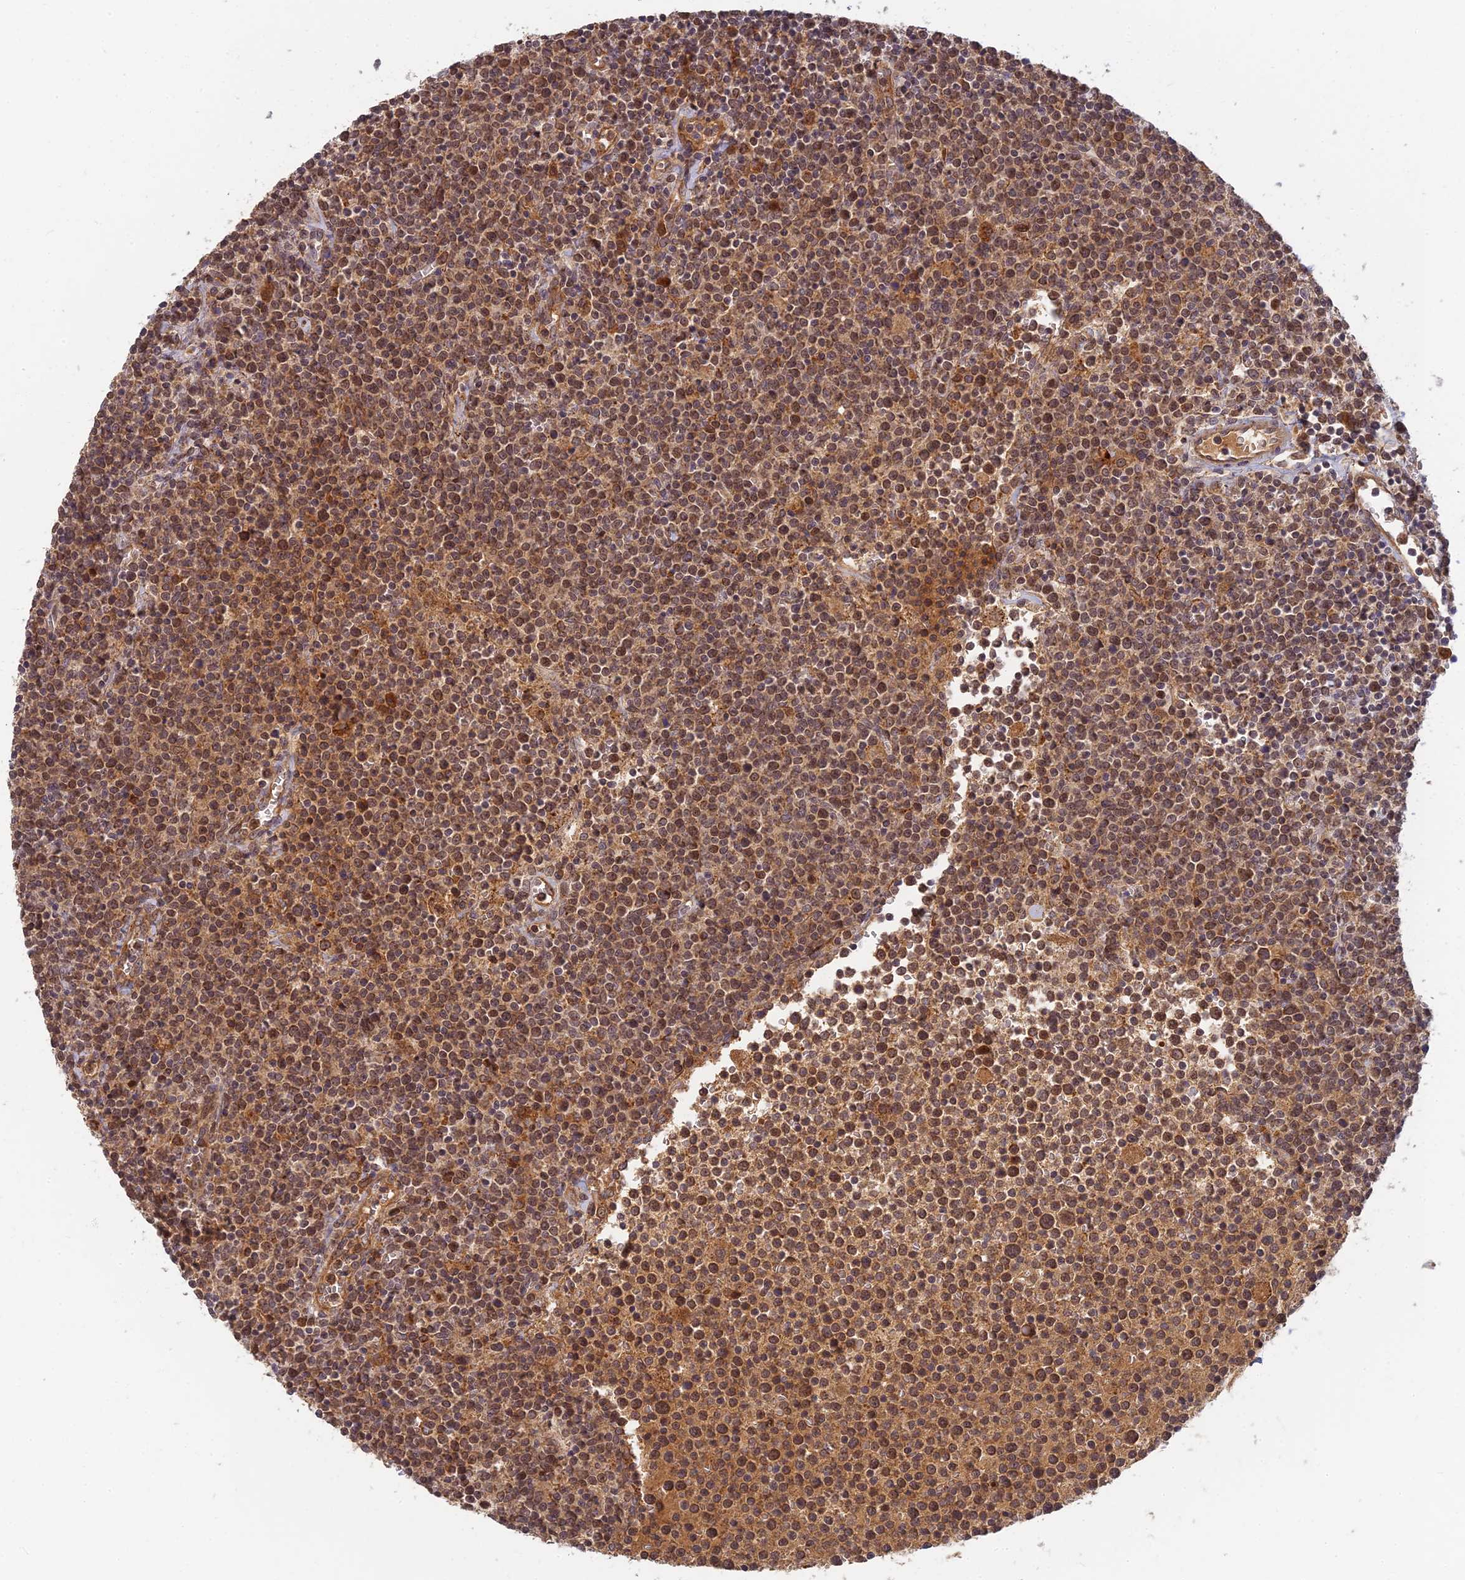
{"staining": {"intensity": "moderate", "quantity": ">75%", "location": "cytoplasmic/membranous"}, "tissue": "lymphoma", "cell_type": "Tumor cells", "image_type": "cancer", "snomed": [{"axis": "morphology", "description": "Malignant lymphoma, non-Hodgkin's type, High grade"}, {"axis": "topography", "description": "Lymph node"}], "caption": "This is an image of immunohistochemistry staining of lymphoma, which shows moderate expression in the cytoplasmic/membranous of tumor cells.", "gene": "RGL3", "patient": {"sex": "male", "age": 61}}